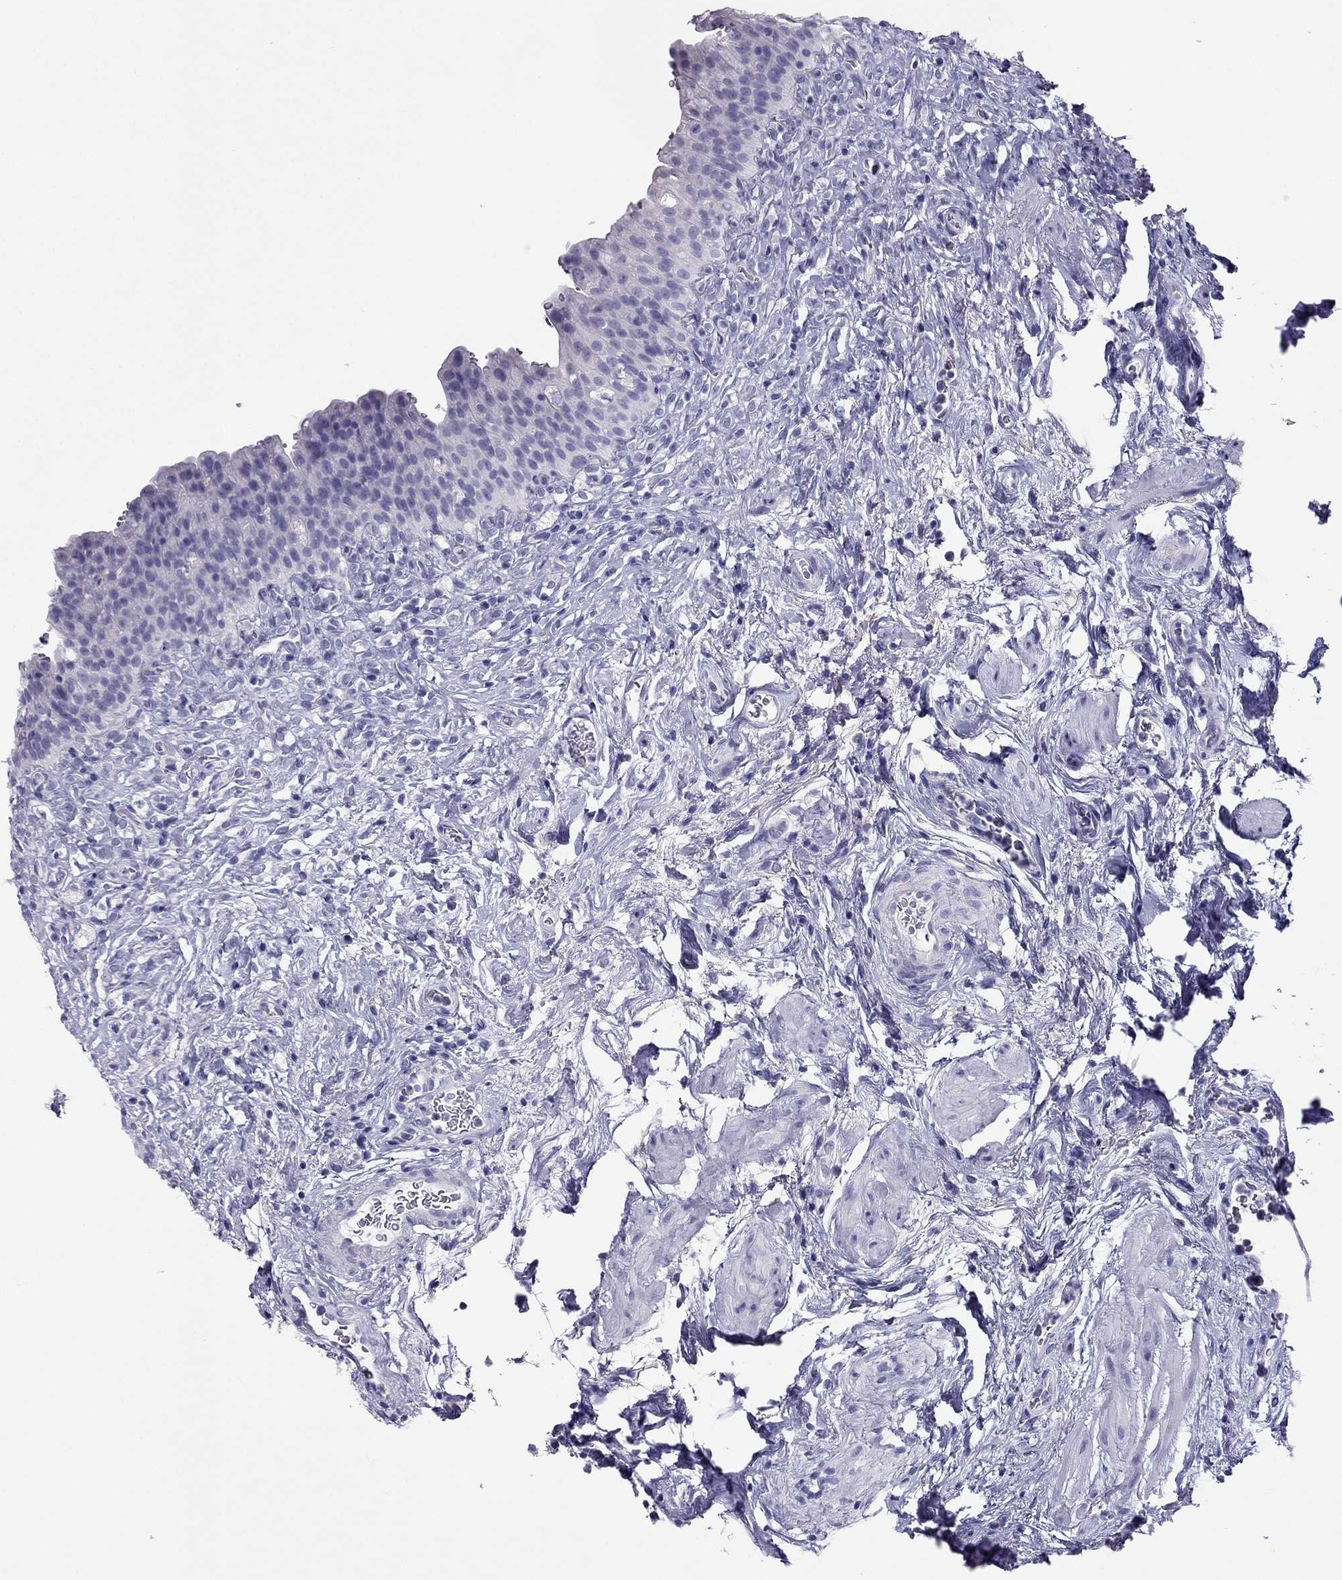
{"staining": {"intensity": "negative", "quantity": "none", "location": "none"}, "tissue": "urinary bladder", "cell_type": "Urothelial cells", "image_type": "normal", "snomed": [{"axis": "morphology", "description": "Normal tissue, NOS"}, {"axis": "topography", "description": "Urinary bladder"}], "caption": "Immunohistochemistry of unremarkable urinary bladder shows no staining in urothelial cells. (Stains: DAB (3,3'-diaminobenzidine) immunohistochemistry with hematoxylin counter stain, Microscopy: brightfield microscopy at high magnification).", "gene": "PDE6A", "patient": {"sex": "male", "age": 76}}